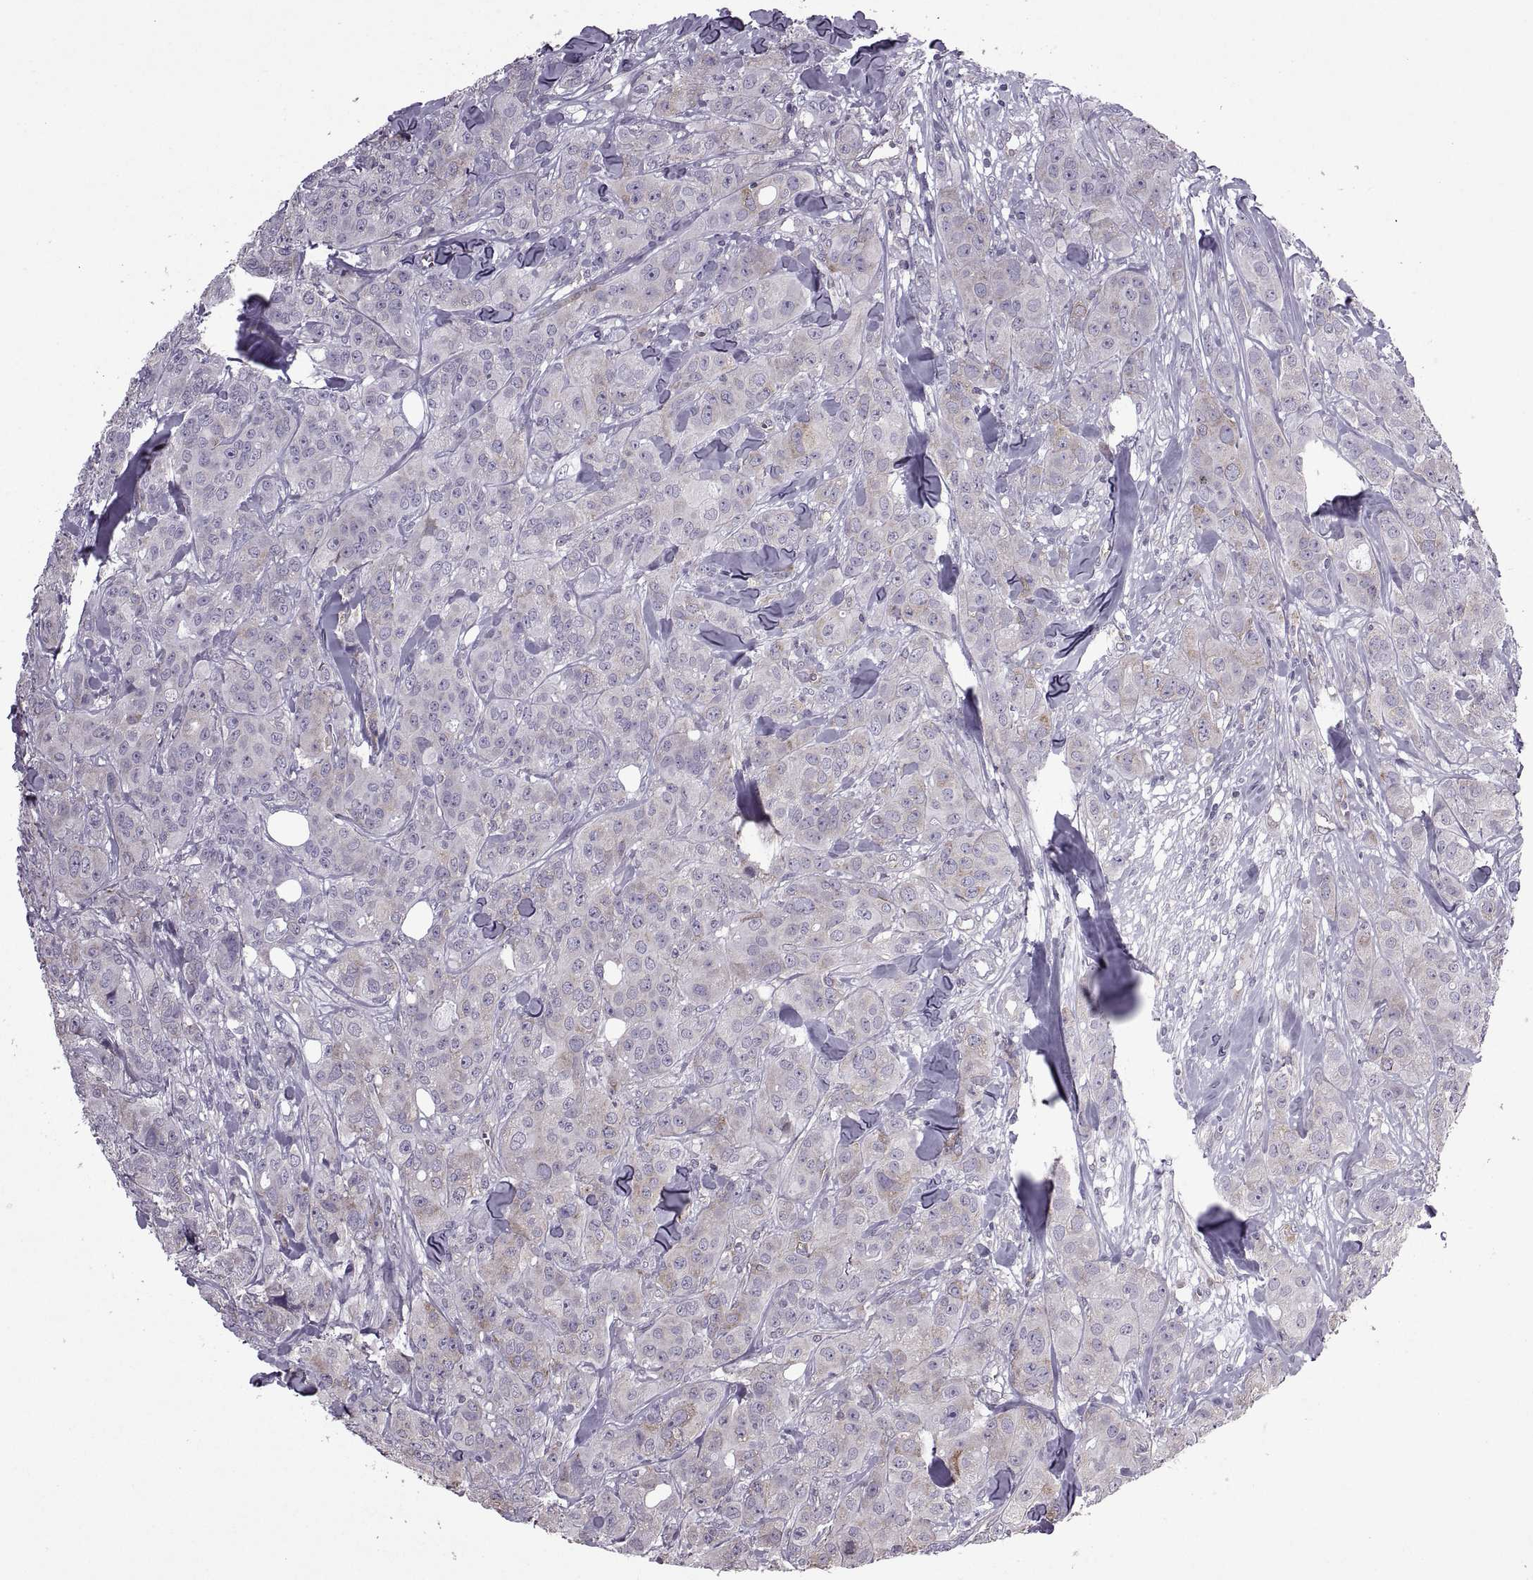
{"staining": {"intensity": "weak", "quantity": "25%-75%", "location": "cytoplasmic/membranous"}, "tissue": "breast cancer", "cell_type": "Tumor cells", "image_type": "cancer", "snomed": [{"axis": "morphology", "description": "Duct carcinoma"}, {"axis": "topography", "description": "Breast"}], "caption": "This micrograph exhibits immunohistochemistry staining of human breast cancer (infiltrating ductal carcinoma), with low weak cytoplasmic/membranous positivity in approximately 25%-75% of tumor cells.", "gene": "PABPC1", "patient": {"sex": "female", "age": 43}}